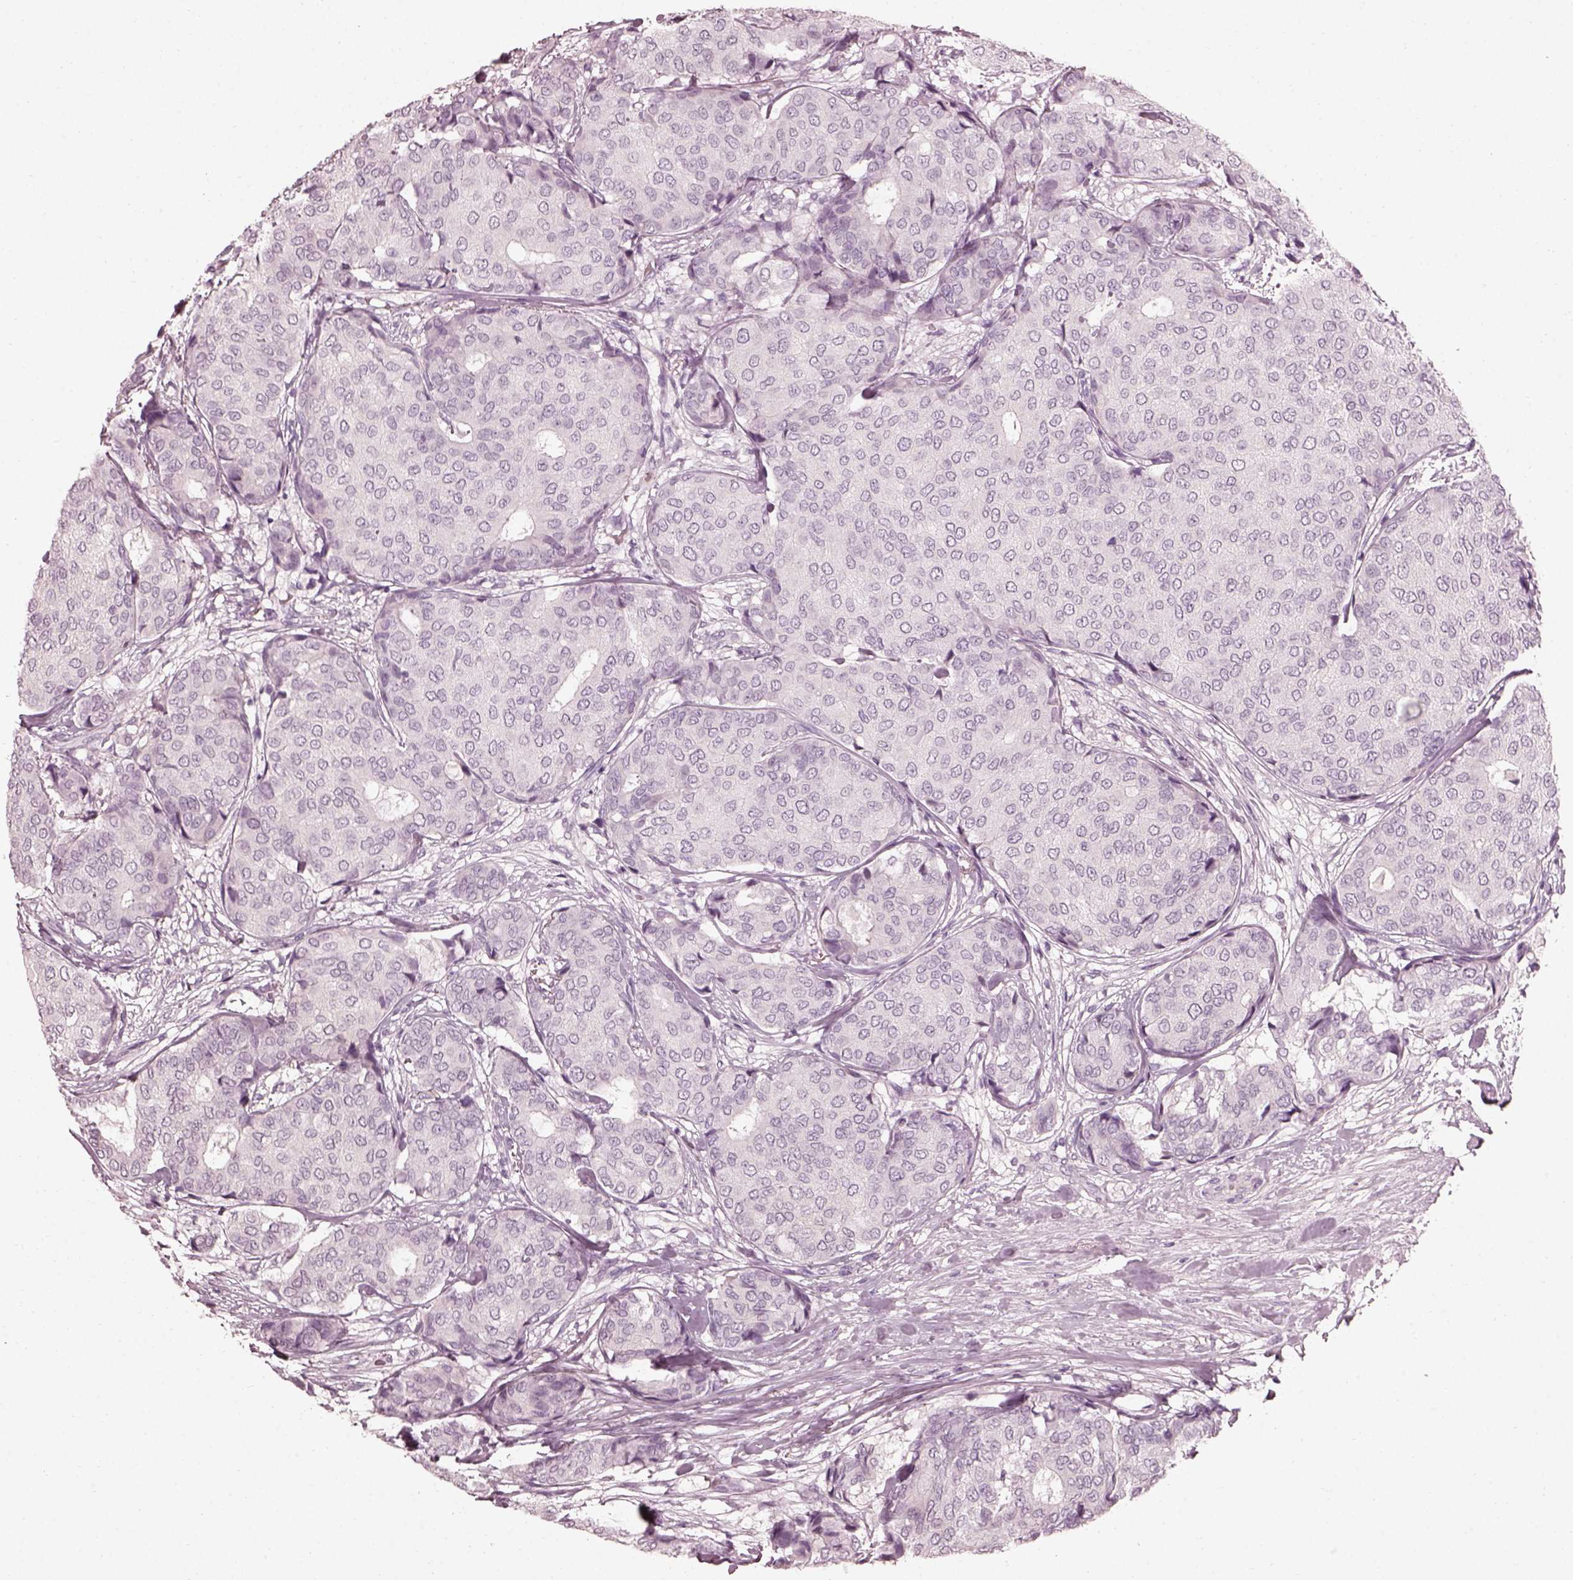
{"staining": {"intensity": "negative", "quantity": "none", "location": "none"}, "tissue": "breast cancer", "cell_type": "Tumor cells", "image_type": "cancer", "snomed": [{"axis": "morphology", "description": "Duct carcinoma"}, {"axis": "topography", "description": "Breast"}], "caption": "Infiltrating ductal carcinoma (breast) was stained to show a protein in brown. There is no significant positivity in tumor cells.", "gene": "FUT4", "patient": {"sex": "female", "age": 75}}